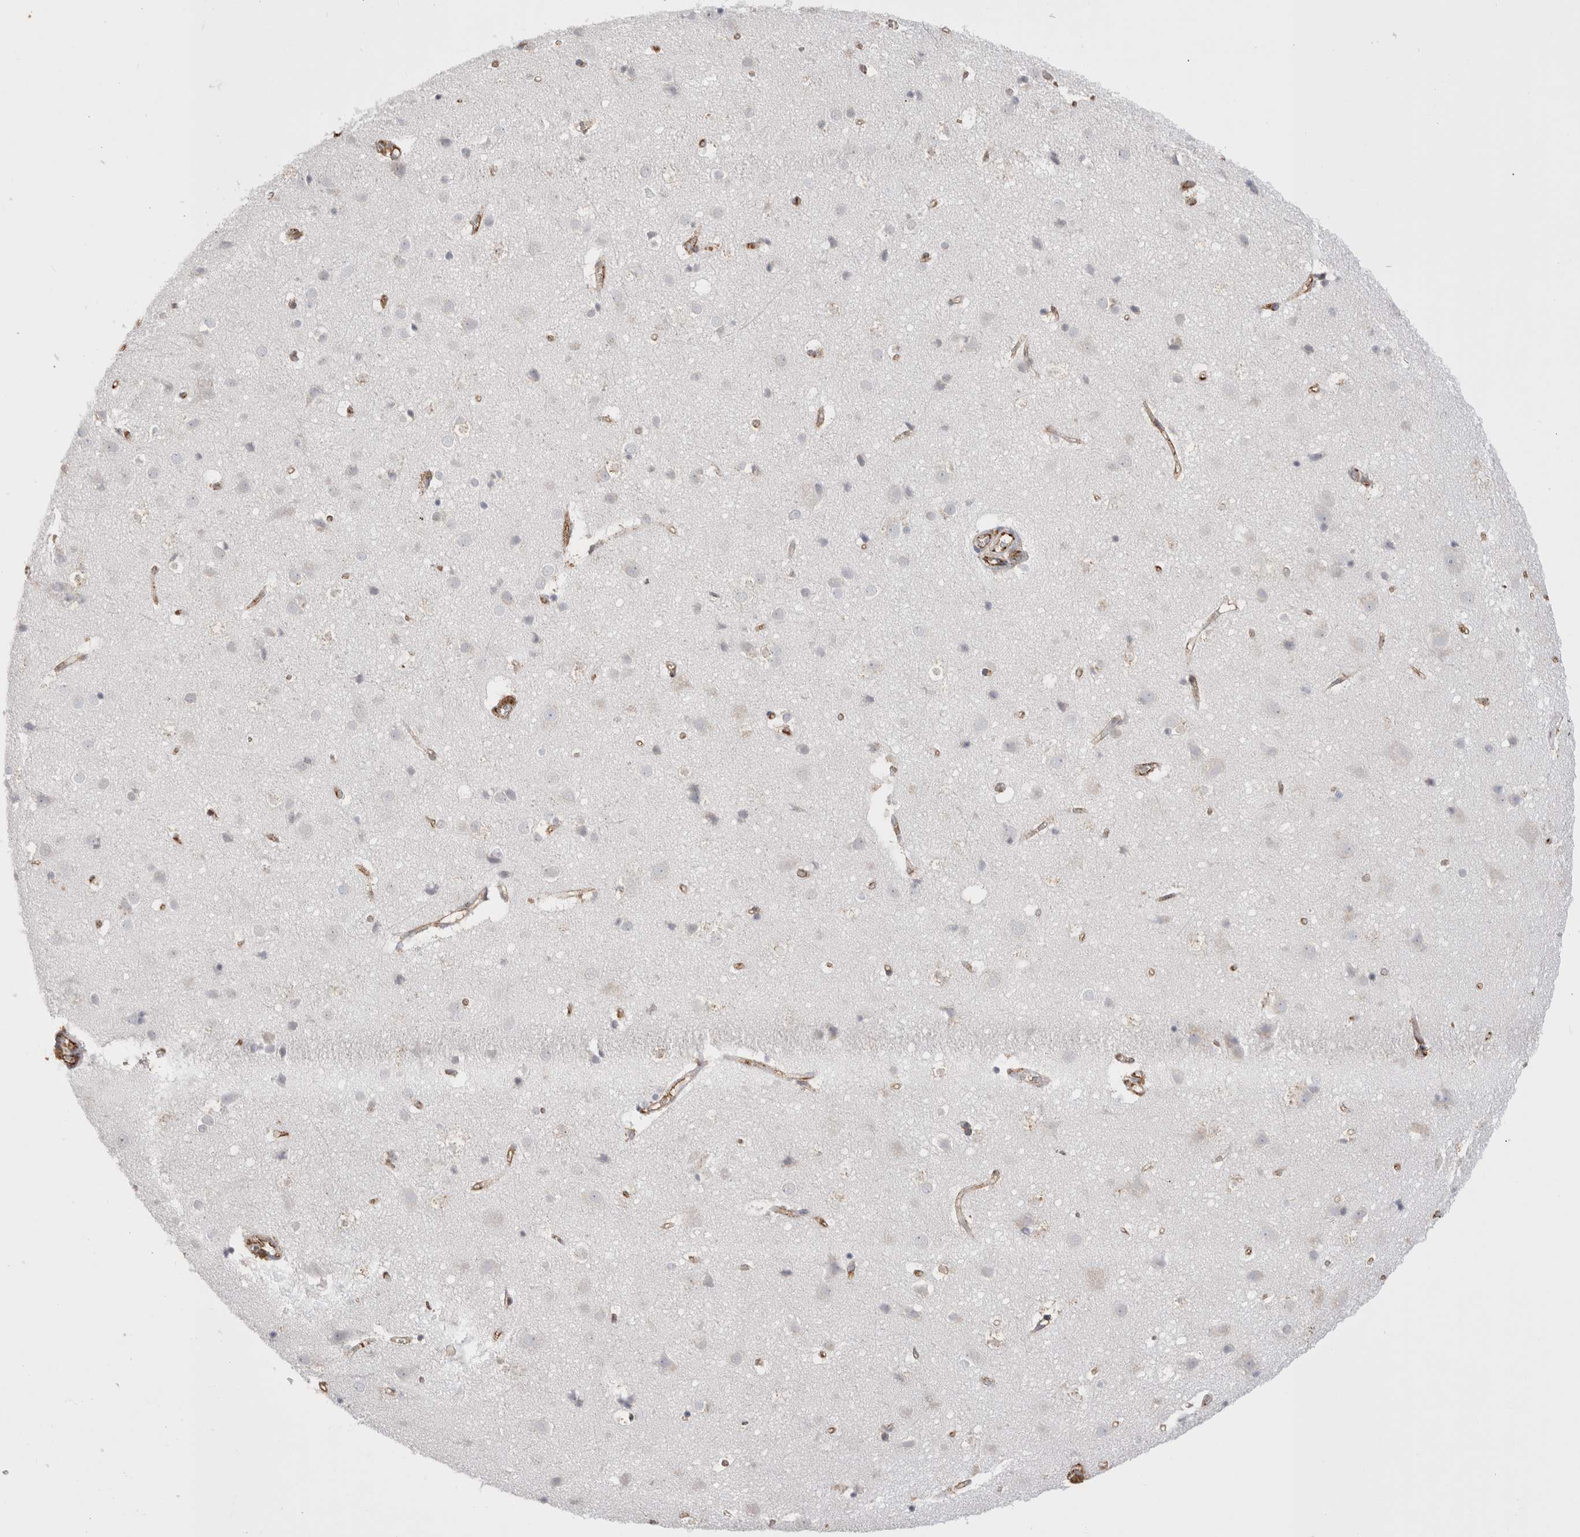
{"staining": {"intensity": "weak", "quantity": "25%-75%", "location": "cytoplasmic/membranous"}, "tissue": "cerebral cortex", "cell_type": "Endothelial cells", "image_type": "normal", "snomed": [{"axis": "morphology", "description": "Normal tissue, NOS"}, {"axis": "topography", "description": "Cerebral cortex"}], "caption": "Protein positivity by IHC displays weak cytoplasmic/membranous positivity in about 25%-75% of endothelial cells in normal cerebral cortex. (DAB IHC with brightfield microscopy, high magnification).", "gene": "CNPY4", "patient": {"sex": "male", "age": 54}}